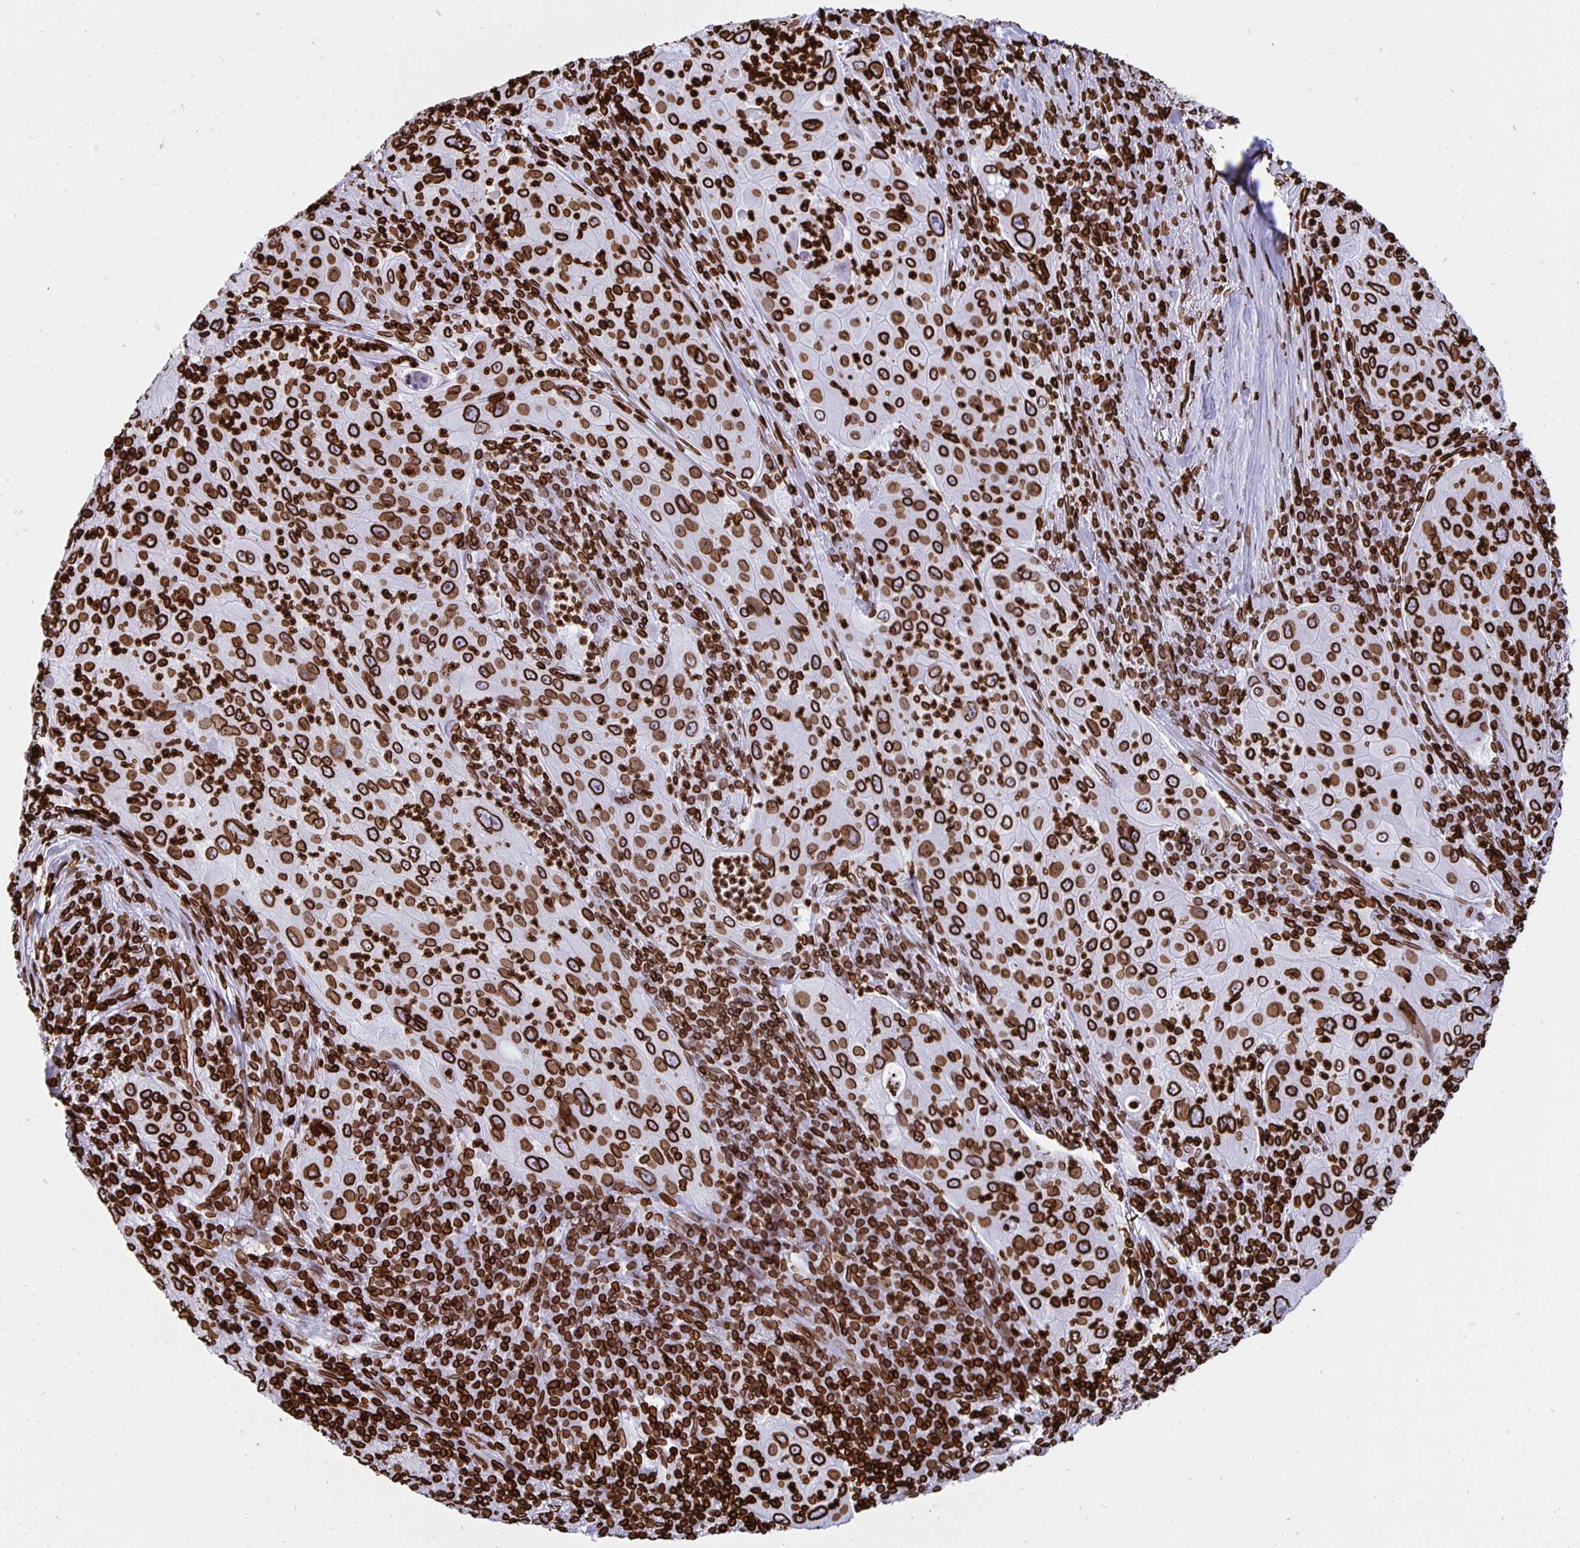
{"staining": {"intensity": "strong", "quantity": ">75%", "location": "cytoplasmic/membranous,nuclear"}, "tissue": "lung cancer", "cell_type": "Tumor cells", "image_type": "cancer", "snomed": [{"axis": "morphology", "description": "Squamous cell carcinoma, NOS"}, {"axis": "topography", "description": "Lung"}], "caption": "Protein analysis of lung cancer tissue exhibits strong cytoplasmic/membranous and nuclear positivity in about >75% of tumor cells.", "gene": "LMNB1", "patient": {"sex": "female", "age": 59}}